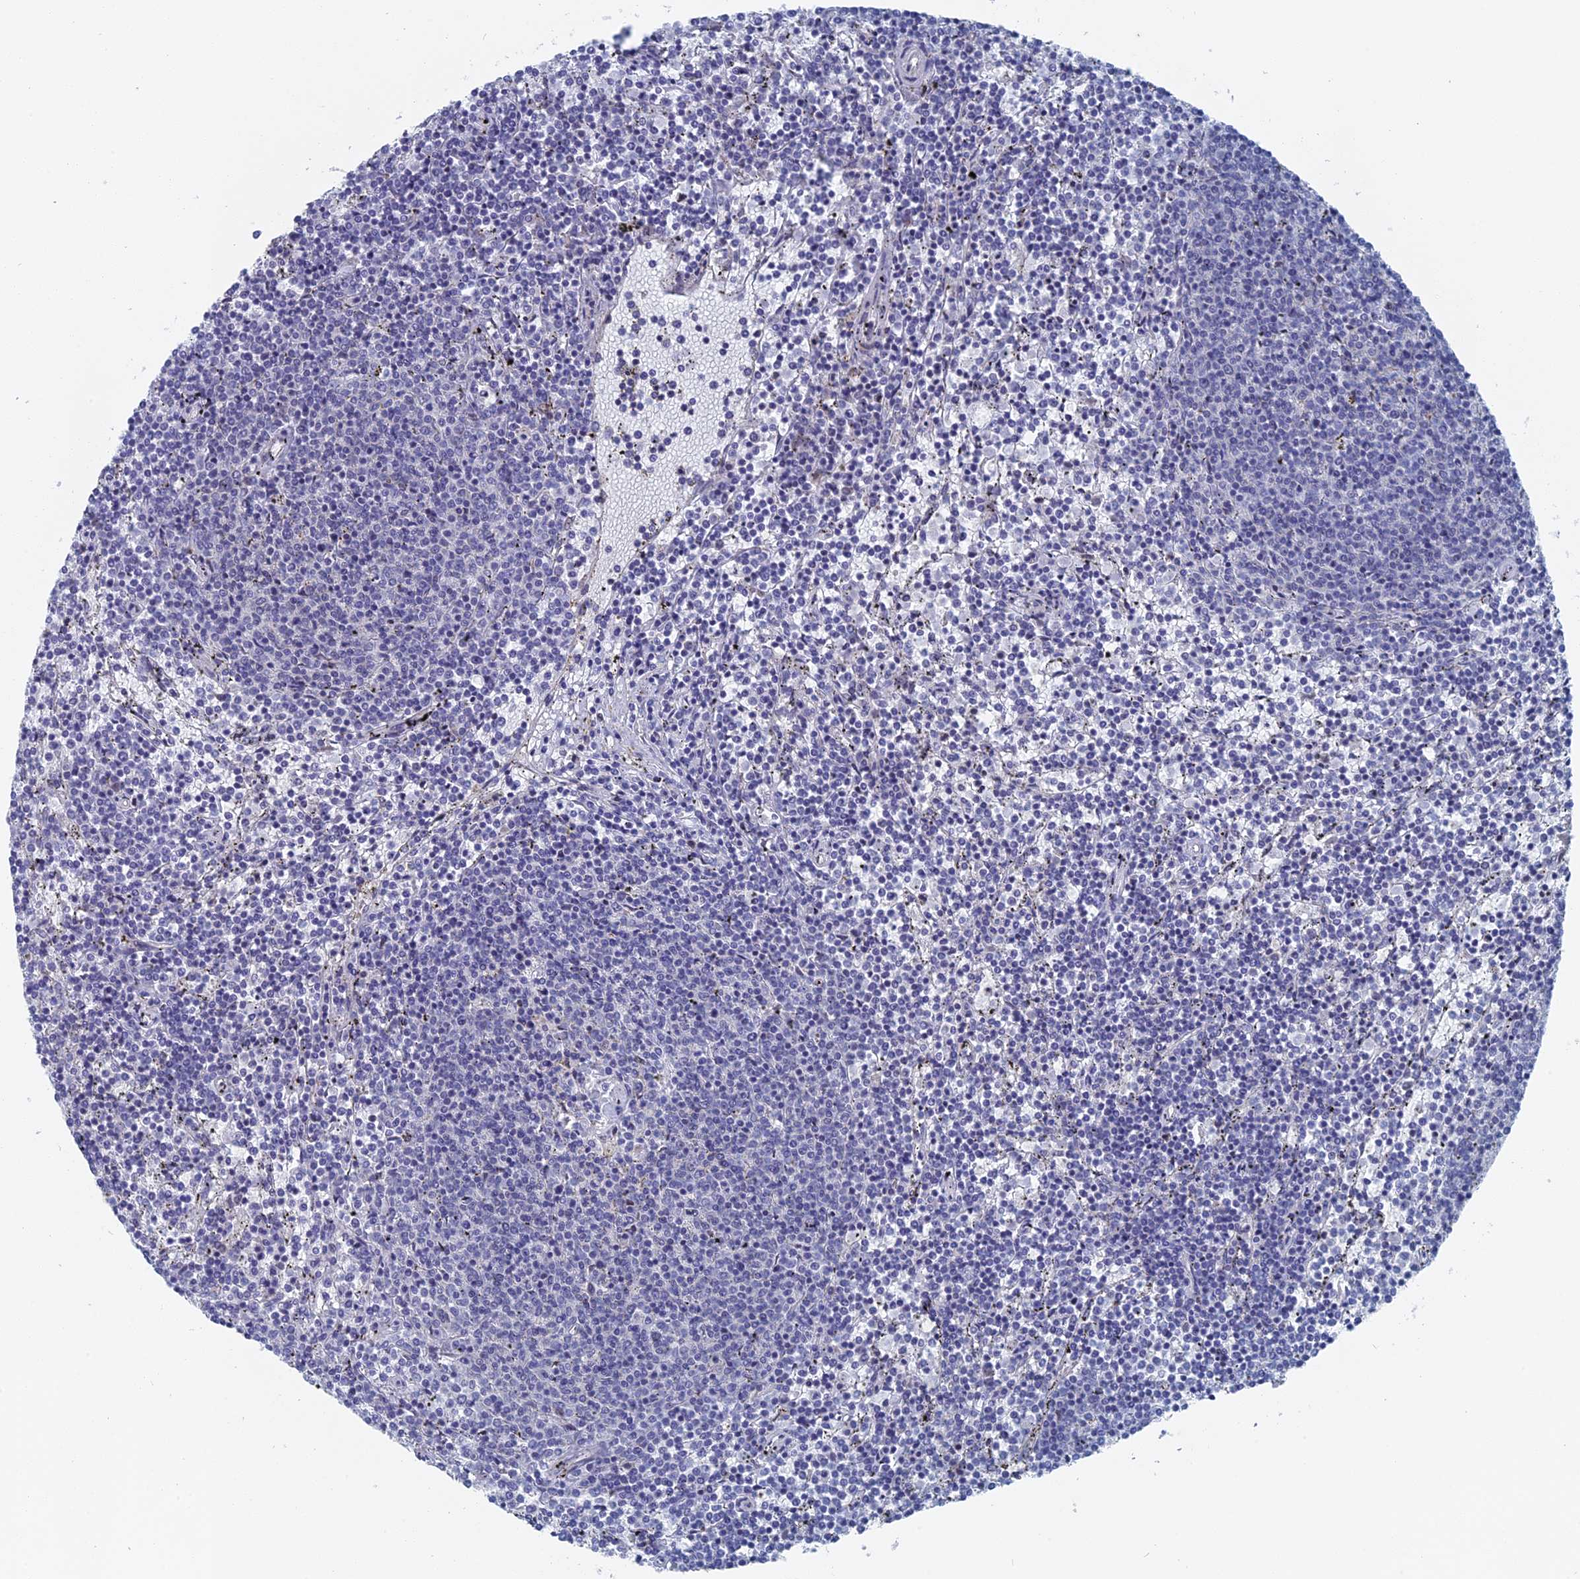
{"staining": {"intensity": "negative", "quantity": "none", "location": "none"}, "tissue": "lymphoma", "cell_type": "Tumor cells", "image_type": "cancer", "snomed": [{"axis": "morphology", "description": "Malignant lymphoma, non-Hodgkin's type, Low grade"}, {"axis": "topography", "description": "Spleen"}], "caption": "Lymphoma was stained to show a protein in brown. There is no significant staining in tumor cells. The staining is performed using DAB (3,3'-diaminobenzidine) brown chromogen with nuclei counter-stained in using hematoxylin.", "gene": "MTRF1", "patient": {"sex": "female", "age": 50}}